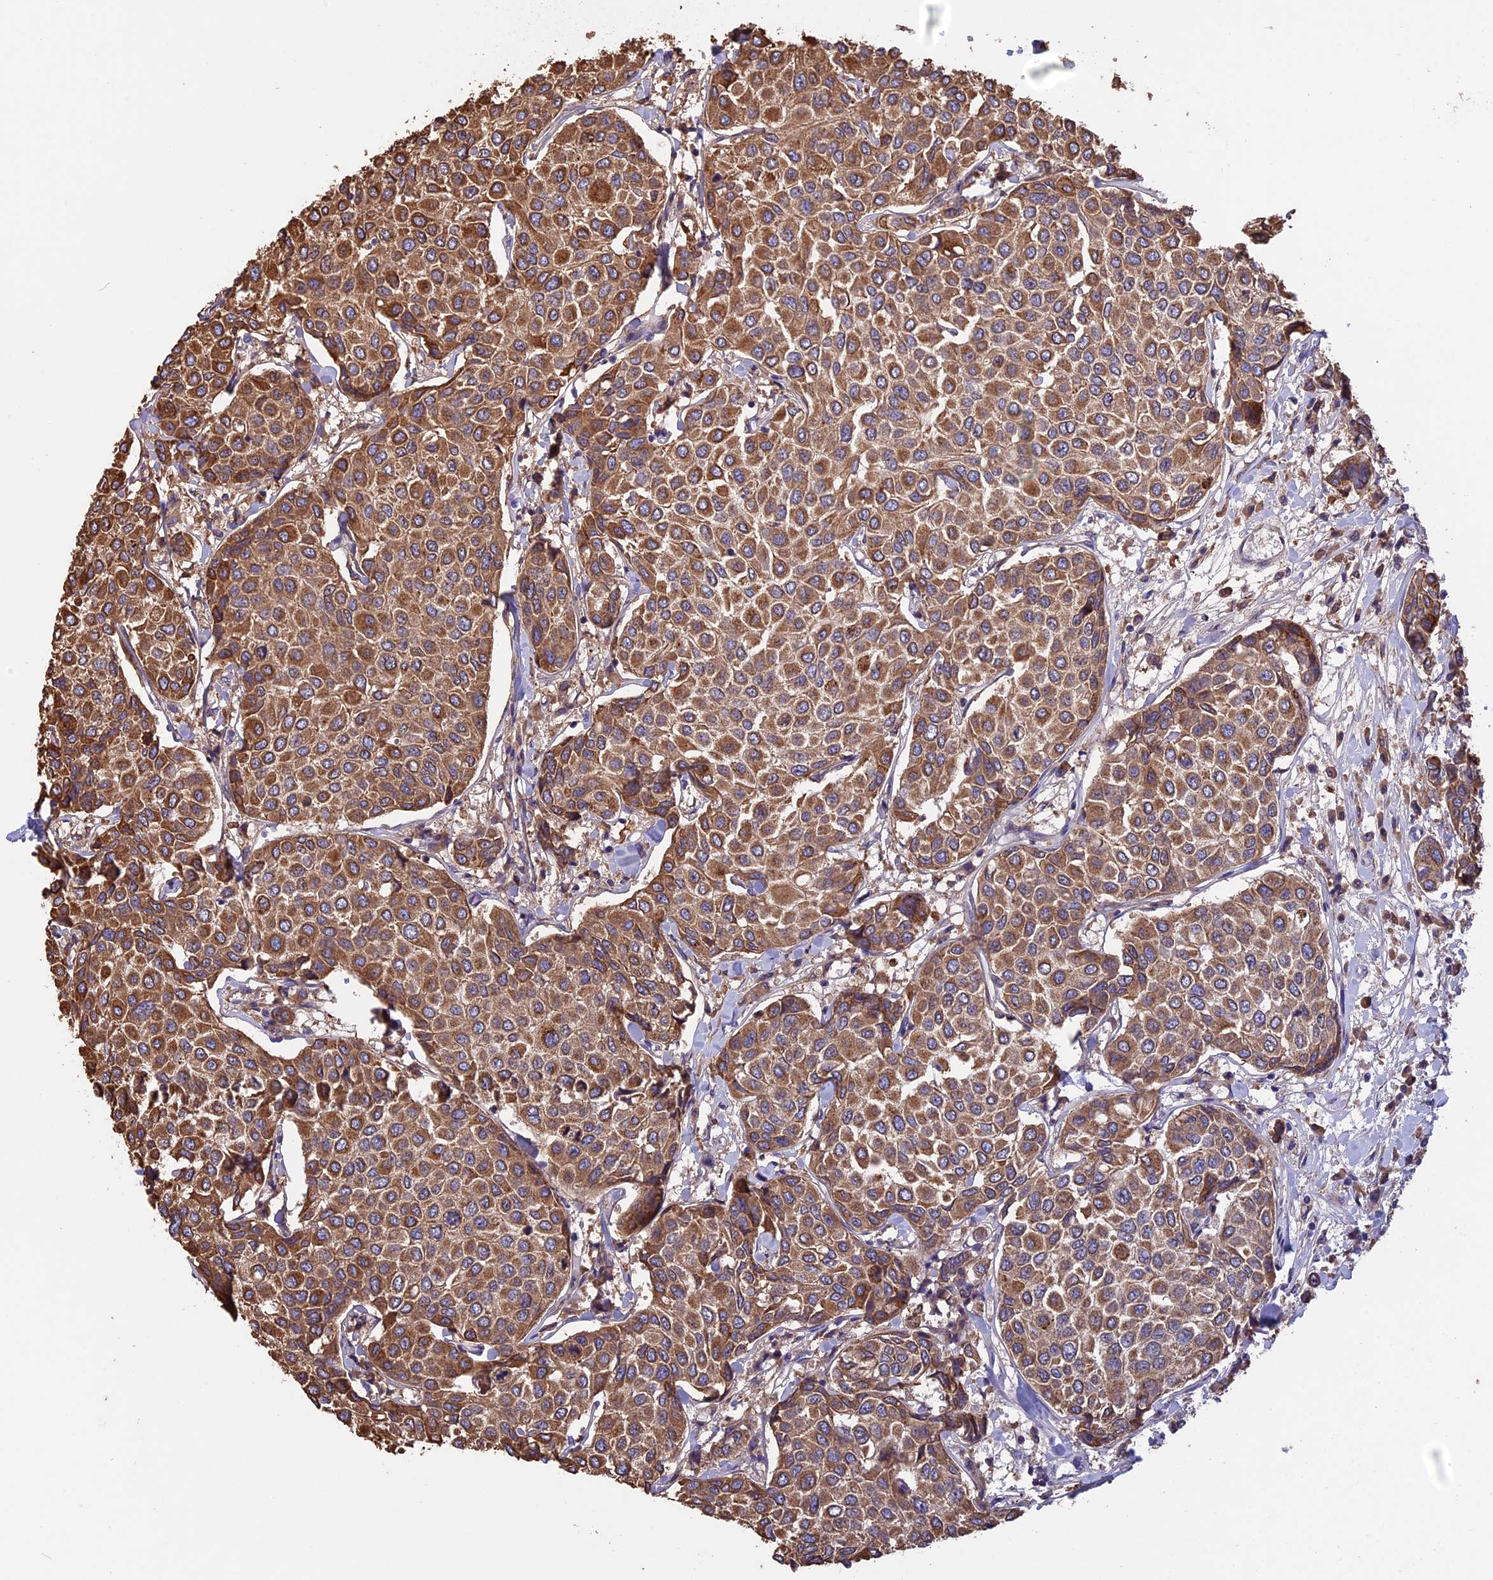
{"staining": {"intensity": "moderate", "quantity": ">75%", "location": "cytoplasmic/membranous"}, "tissue": "breast cancer", "cell_type": "Tumor cells", "image_type": "cancer", "snomed": [{"axis": "morphology", "description": "Duct carcinoma"}, {"axis": "topography", "description": "Breast"}], "caption": "IHC staining of invasive ductal carcinoma (breast), which reveals medium levels of moderate cytoplasmic/membranous staining in about >75% of tumor cells indicating moderate cytoplasmic/membranous protein expression. The staining was performed using DAB (brown) for protein detection and nuclei were counterstained in hematoxylin (blue).", "gene": "DMRTA2", "patient": {"sex": "female", "age": 55}}